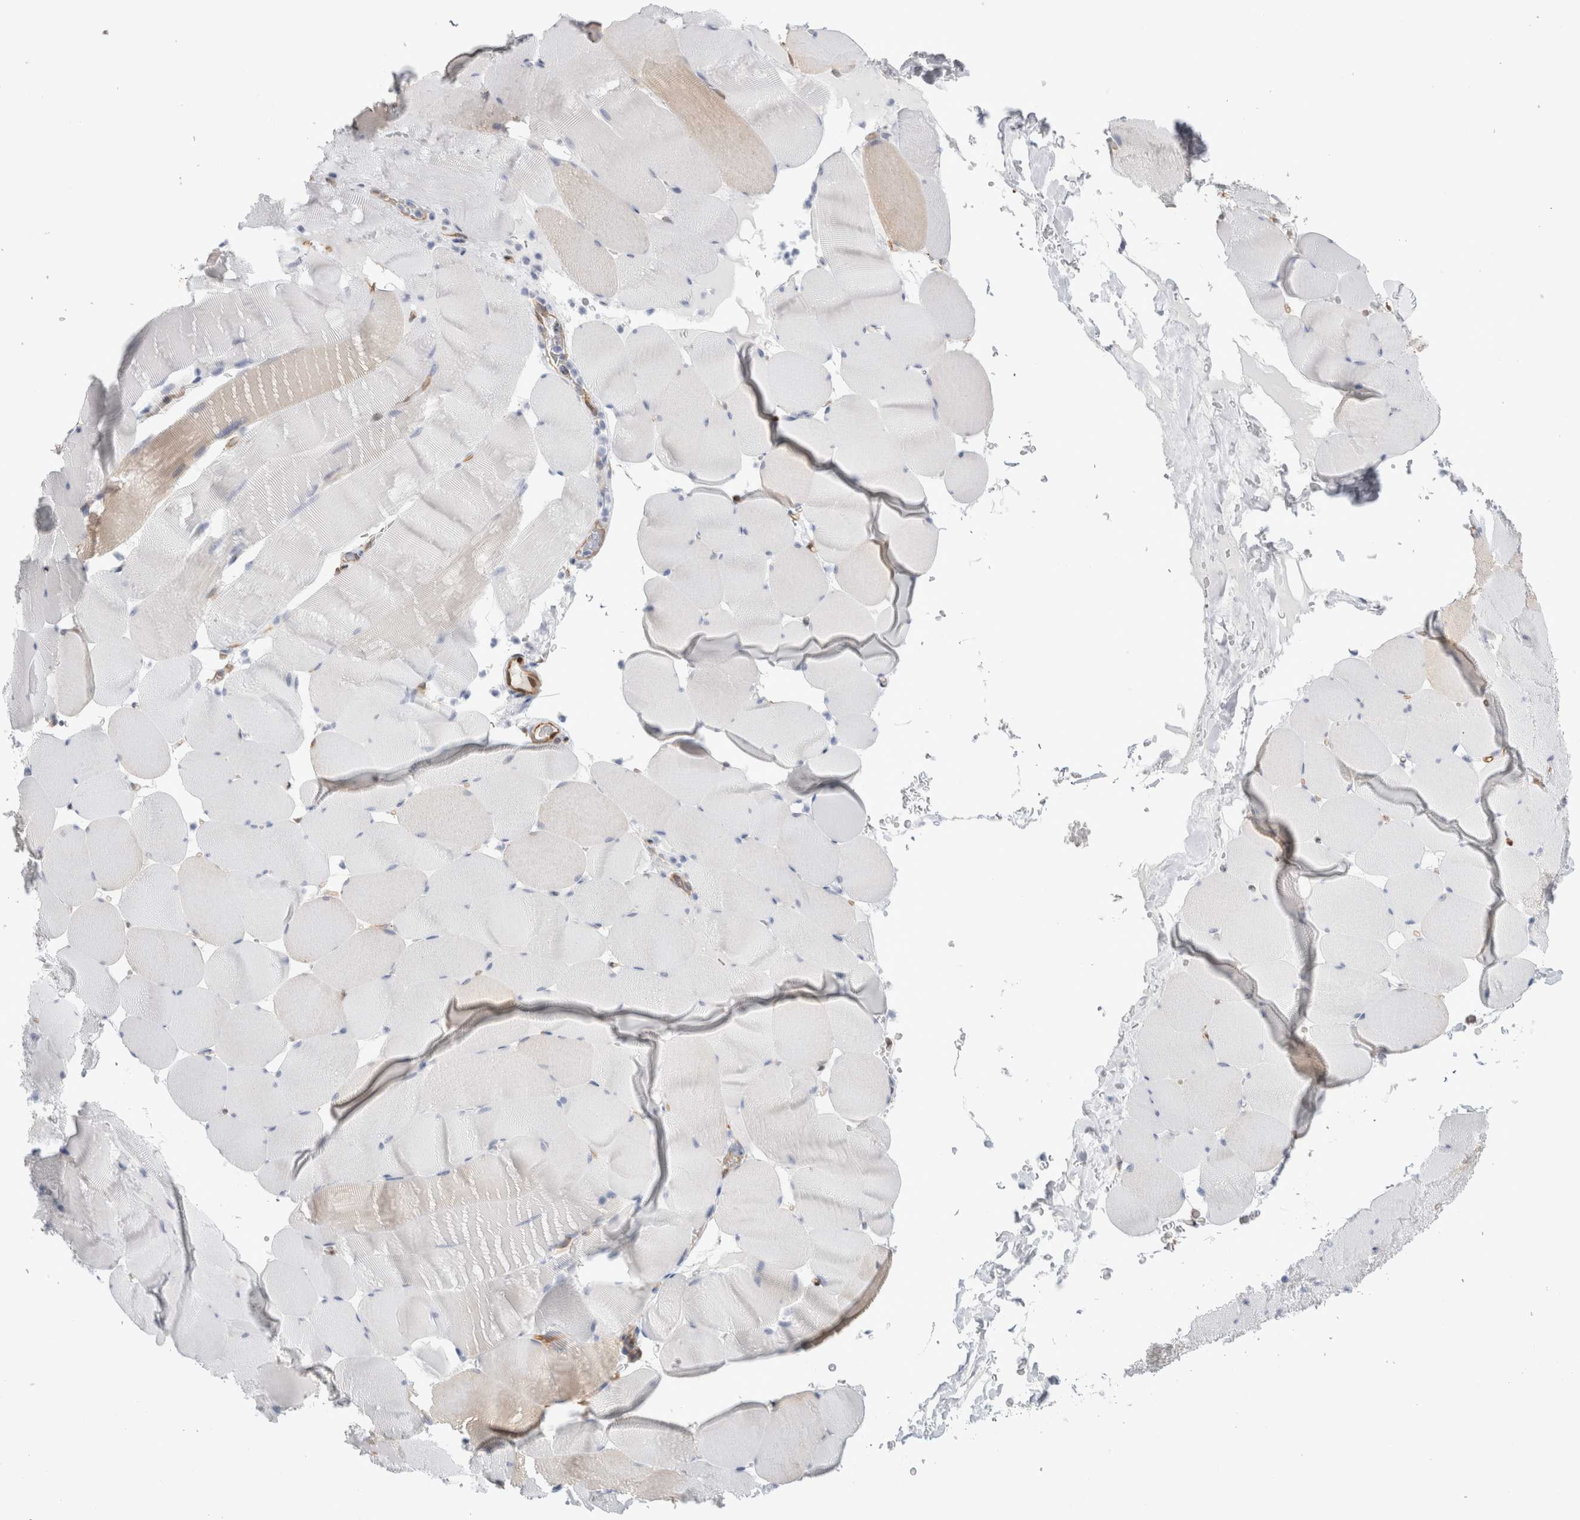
{"staining": {"intensity": "weak", "quantity": "<25%", "location": "cytoplasmic/membranous"}, "tissue": "skeletal muscle", "cell_type": "Myocytes", "image_type": "normal", "snomed": [{"axis": "morphology", "description": "Normal tissue, NOS"}, {"axis": "topography", "description": "Skeletal muscle"}], "caption": "Immunohistochemical staining of normal human skeletal muscle displays no significant positivity in myocytes. Brightfield microscopy of IHC stained with DAB (3,3'-diaminobenzidine) (brown) and hematoxylin (blue), captured at high magnification.", "gene": "NAPEPLD", "patient": {"sex": "male", "age": 62}}